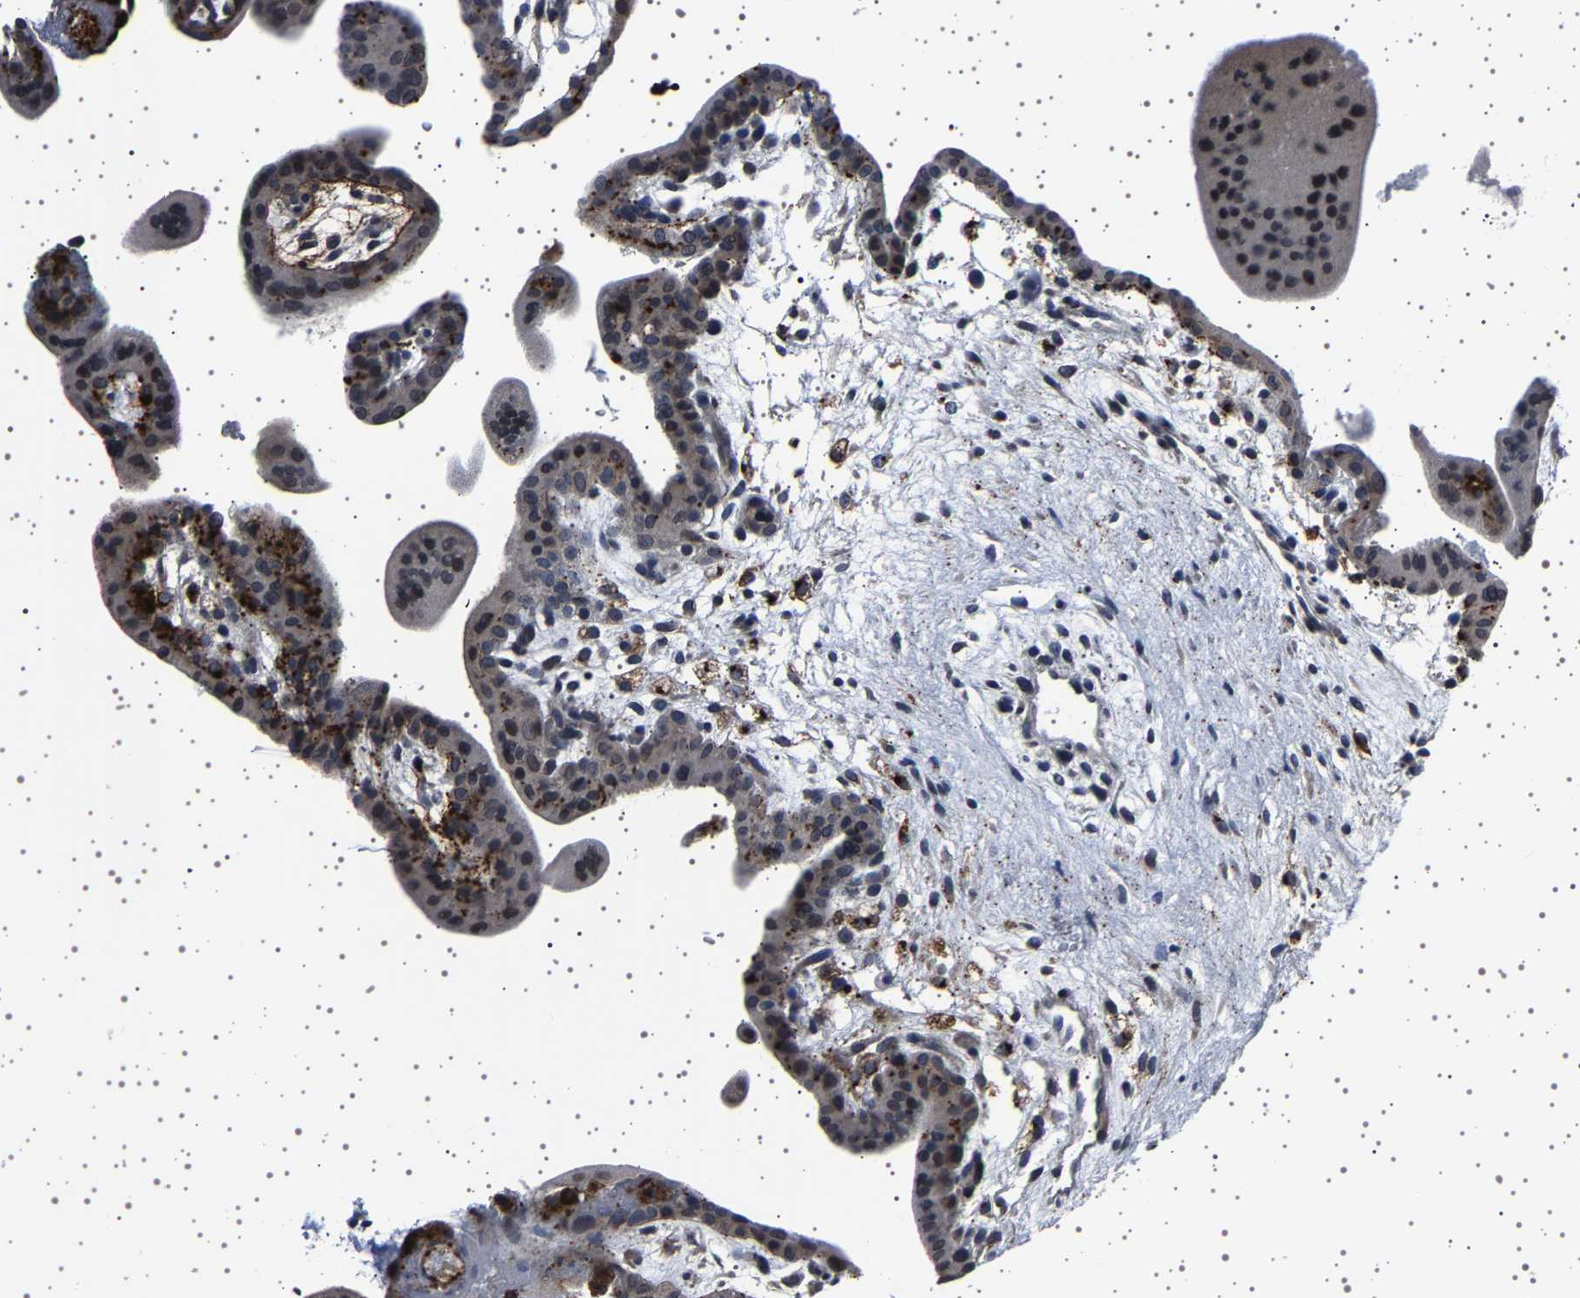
{"staining": {"intensity": "weak", "quantity": "<25%", "location": "cytoplasmic/membranous,nuclear"}, "tissue": "placenta", "cell_type": "Trophoblastic cells", "image_type": "normal", "snomed": [{"axis": "morphology", "description": "Normal tissue, NOS"}, {"axis": "topography", "description": "Placenta"}], "caption": "Immunohistochemical staining of normal placenta demonstrates no significant positivity in trophoblastic cells.", "gene": "IL10RB", "patient": {"sex": "female", "age": 35}}